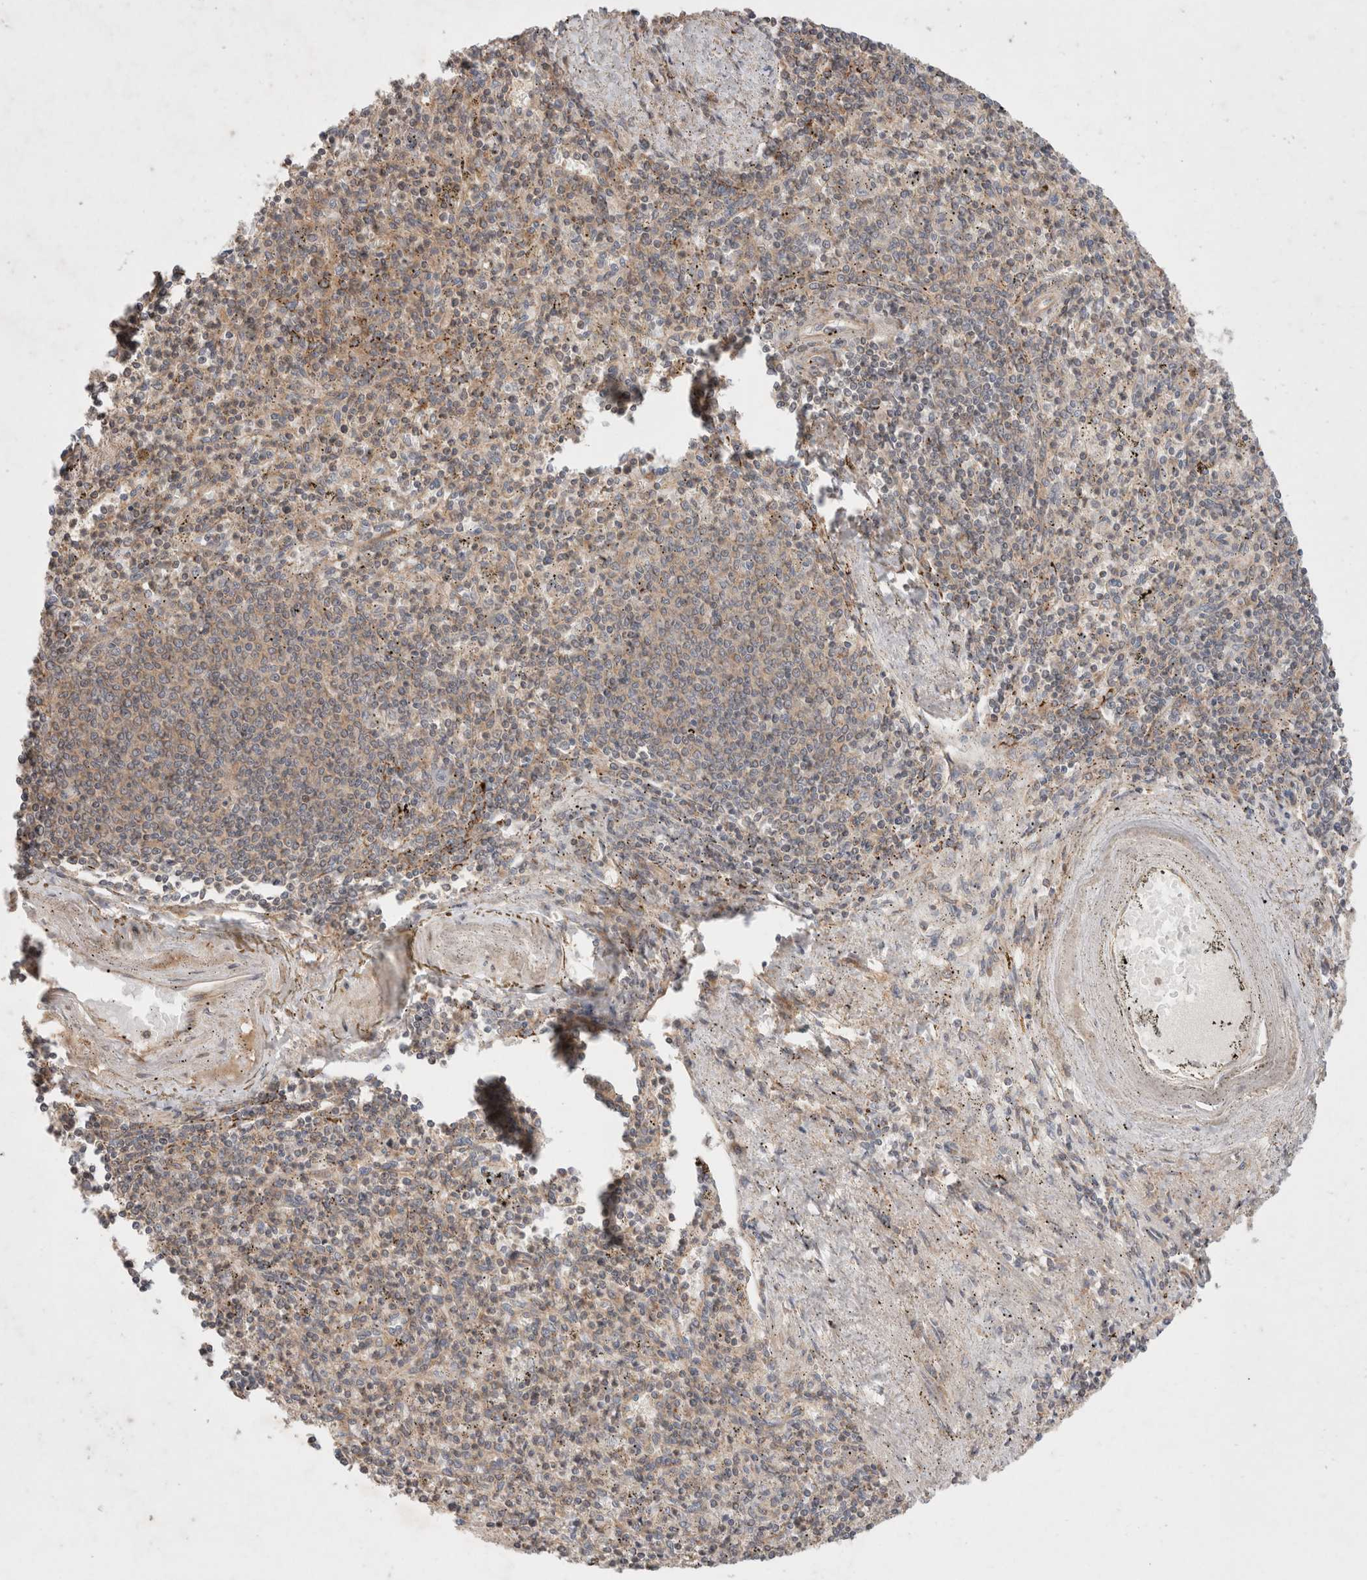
{"staining": {"intensity": "weak", "quantity": "25%-75%", "location": "cytoplasmic/membranous"}, "tissue": "spleen", "cell_type": "Cells in red pulp", "image_type": "normal", "snomed": [{"axis": "morphology", "description": "Normal tissue, NOS"}, {"axis": "topography", "description": "Spleen"}], "caption": "Immunohistochemistry (IHC) micrograph of normal spleen stained for a protein (brown), which exhibits low levels of weak cytoplasmic/membranous positivity in about 25%-75% of cells in red pulp.", "gene": "HROB", "patient": {"sex": "male", "age": 72}}